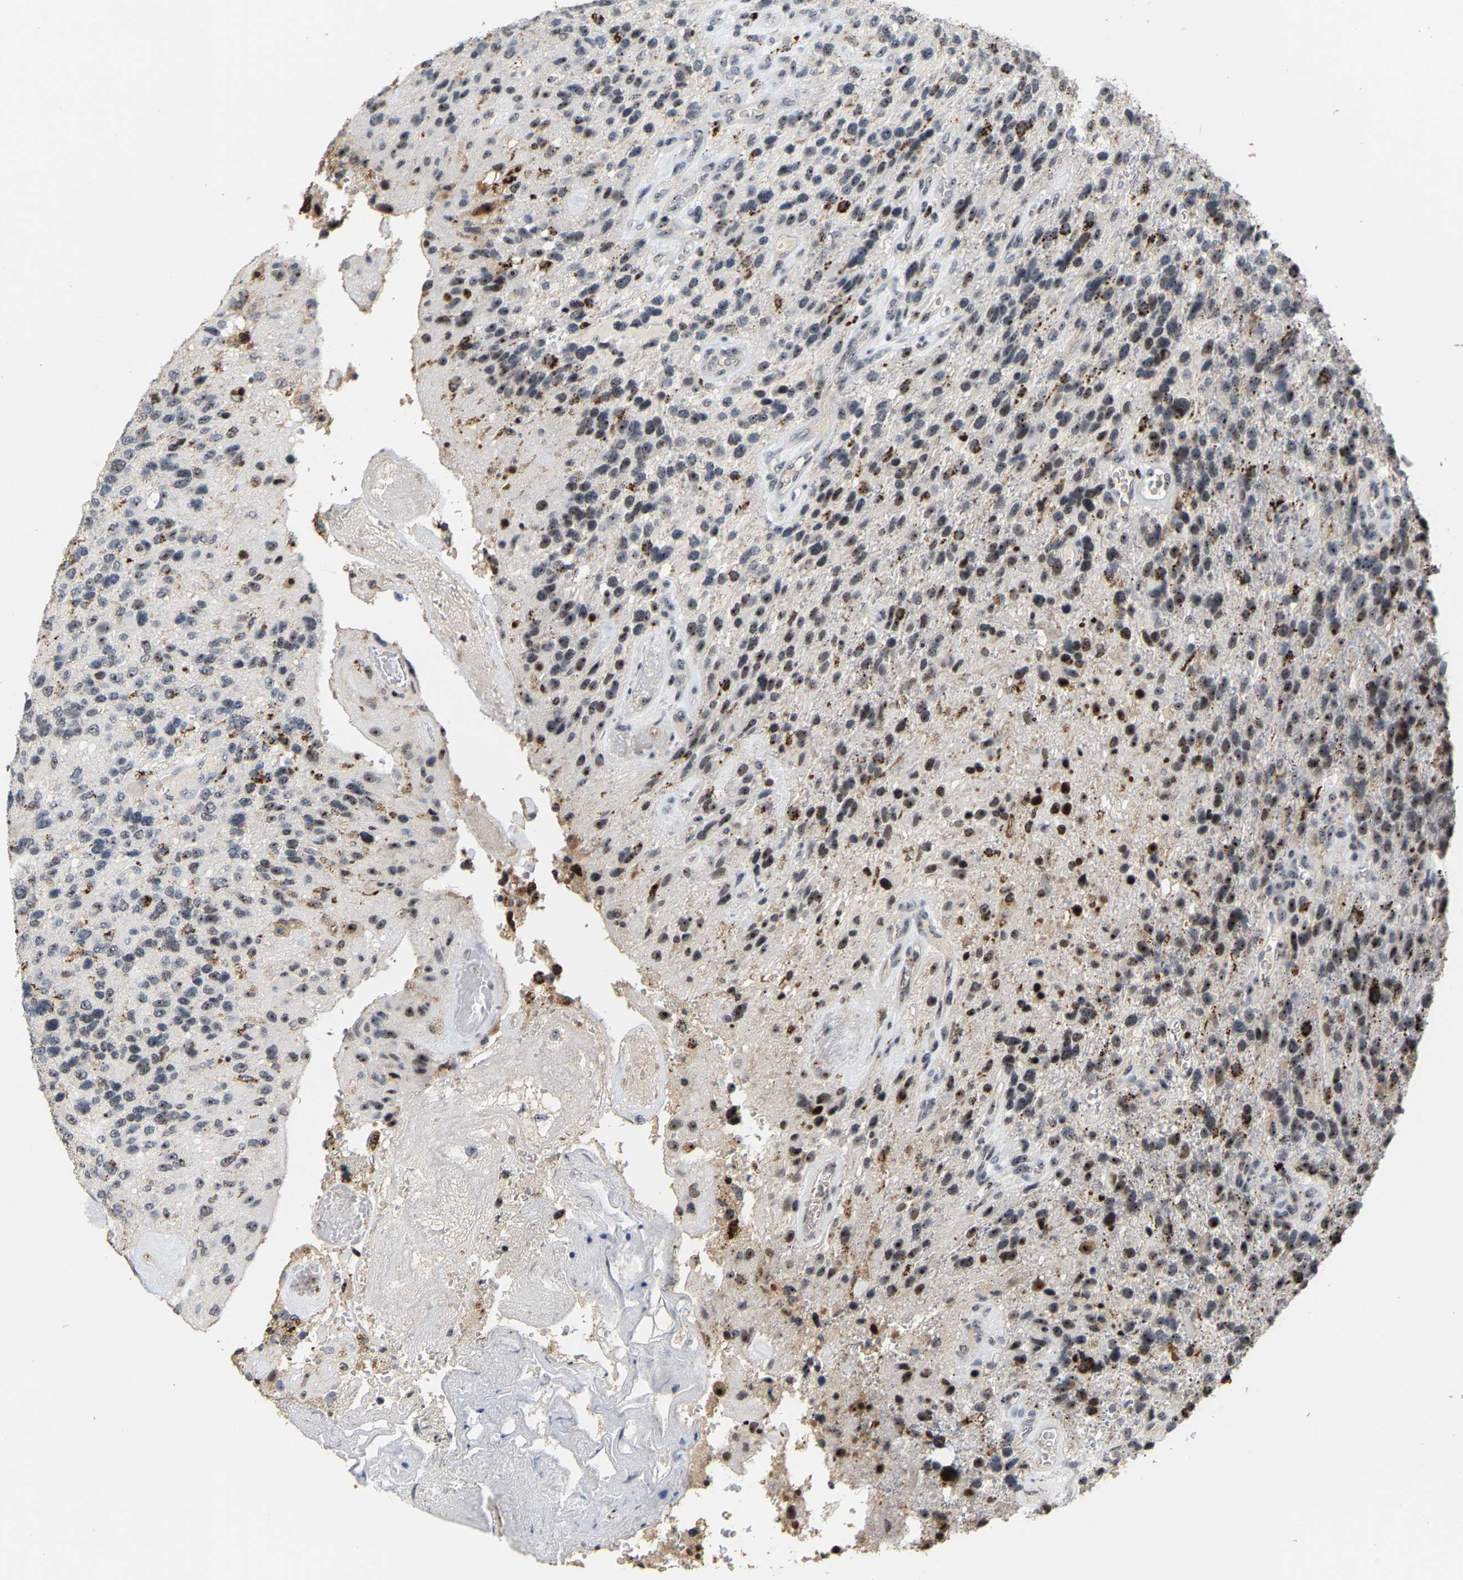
{"staining": {"intensity": "strong", "quantity": "<25%", "location": "cytoplasmic/membranous,nuclear"}, "tissue": "glioma", "cell_type": "Tumor cells", "image_type": "cancer", "snomed": [{"axis": "morphology", "description": "Glioma, malignant, High grade"}, {"axis": "topography", "description": "Brain"}], "caption": "IHC image of neoplastic tissue: human glioma stained using IHC displays medium levels of strong protein expression localized specifically in the cytoplasmic/membranous and nuclear of tumor cells, appearing as a cytoplasmic/membranous and nuclear brown color.", "gene": "NOP58", "patient": {"sex": "female", "age": 58}}